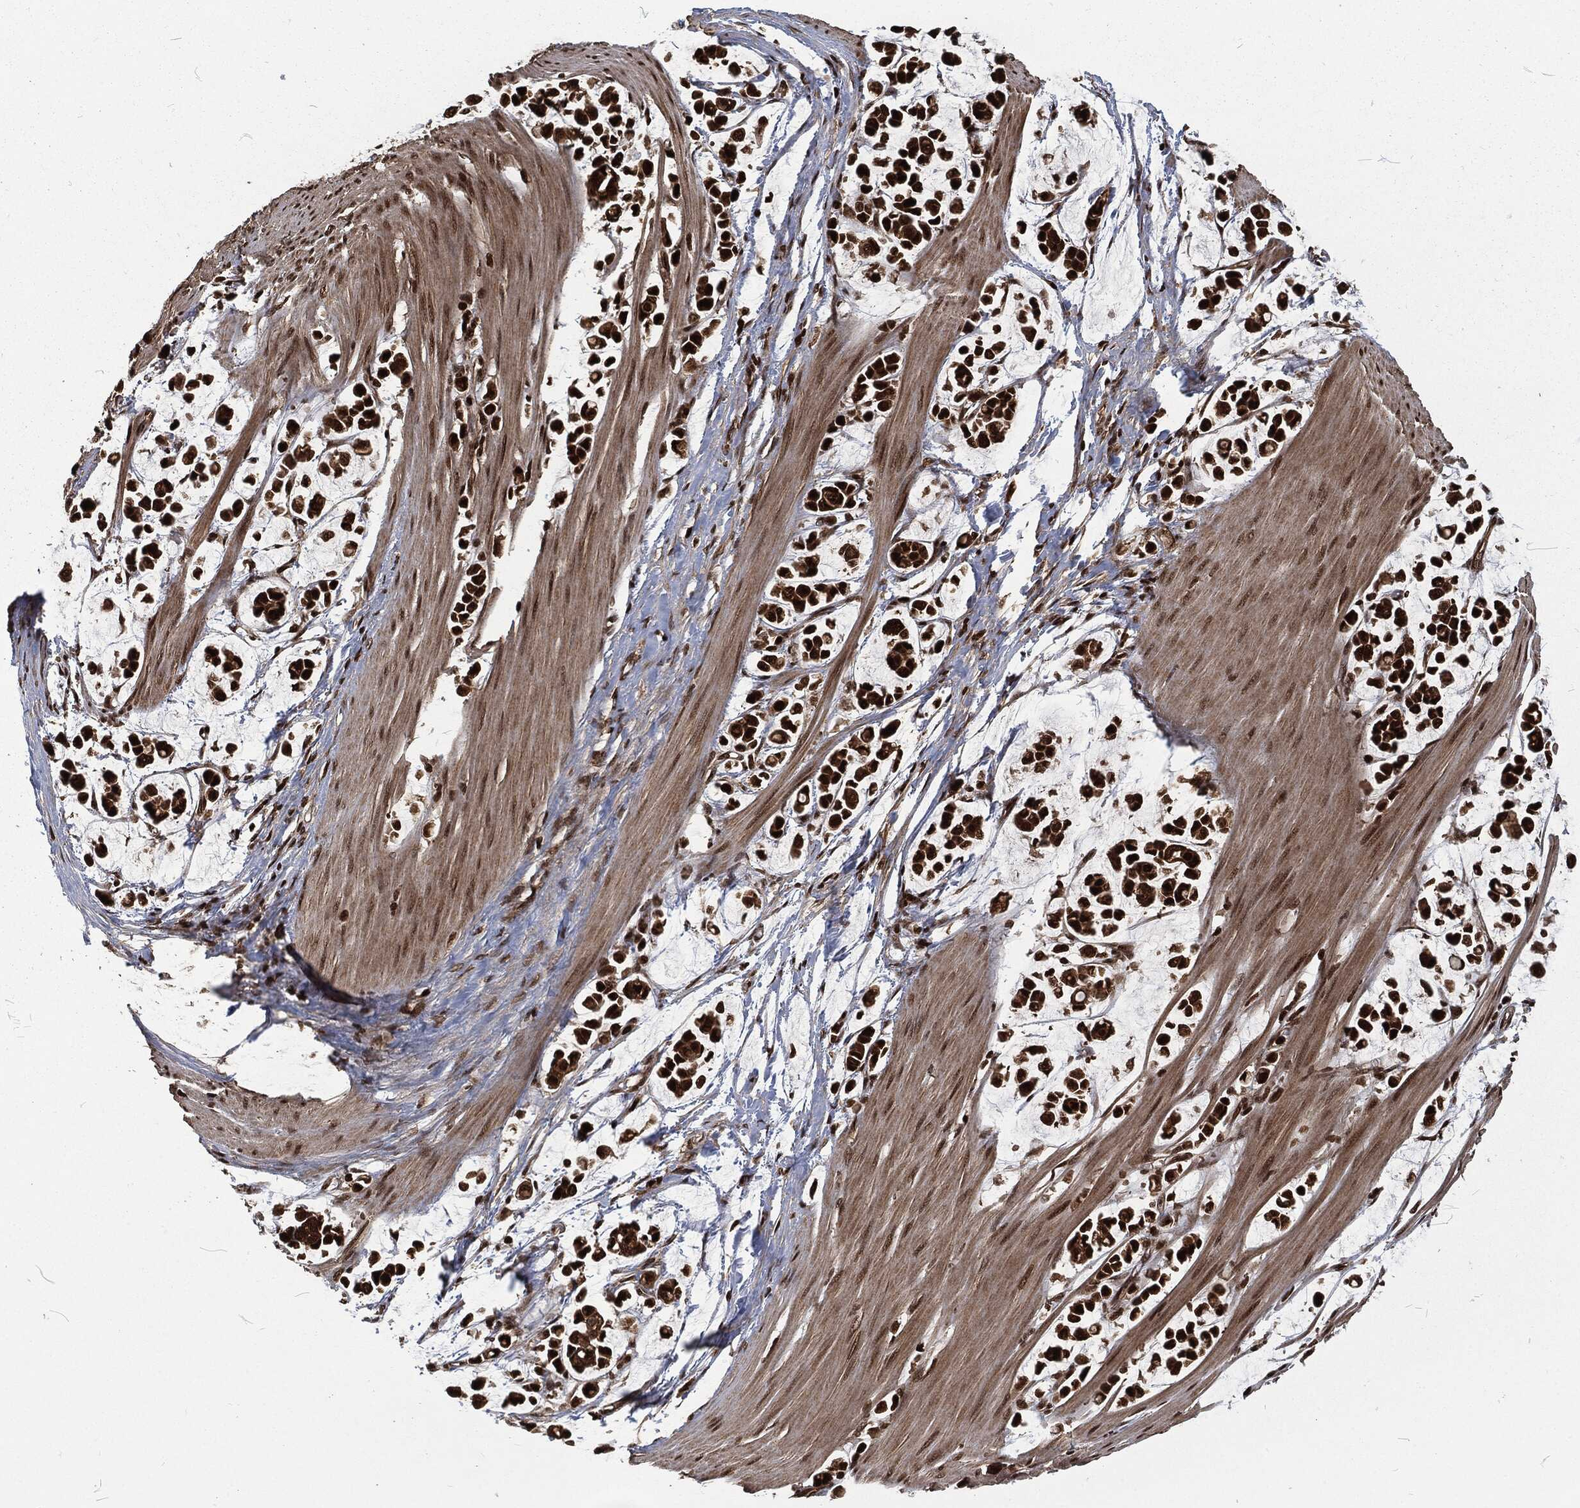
{"staining": {"intensity": "strong", "quantity": ">75%", "location": "cytoplasmic/membranous,nuclear"}, "tissue": "stomach cancer", "cell_type": "Tumor cells", "image_type": "cancer", "snomed": [{"axis": "morphology", "description": "Adenocarcinoma, NOS"}, {"axis": "topography", "description": "Stomach"}], "caption": "Immunohistochemistry (IHC) micrograph of stomach cancer stained for a protein (brown), which displays high levels of strong cytoplasmic/membranous and nuclear expression in approximately >75% of tumor cells.", "gene": "NGRN", "patient": {"sex": "male", "age": 82}}